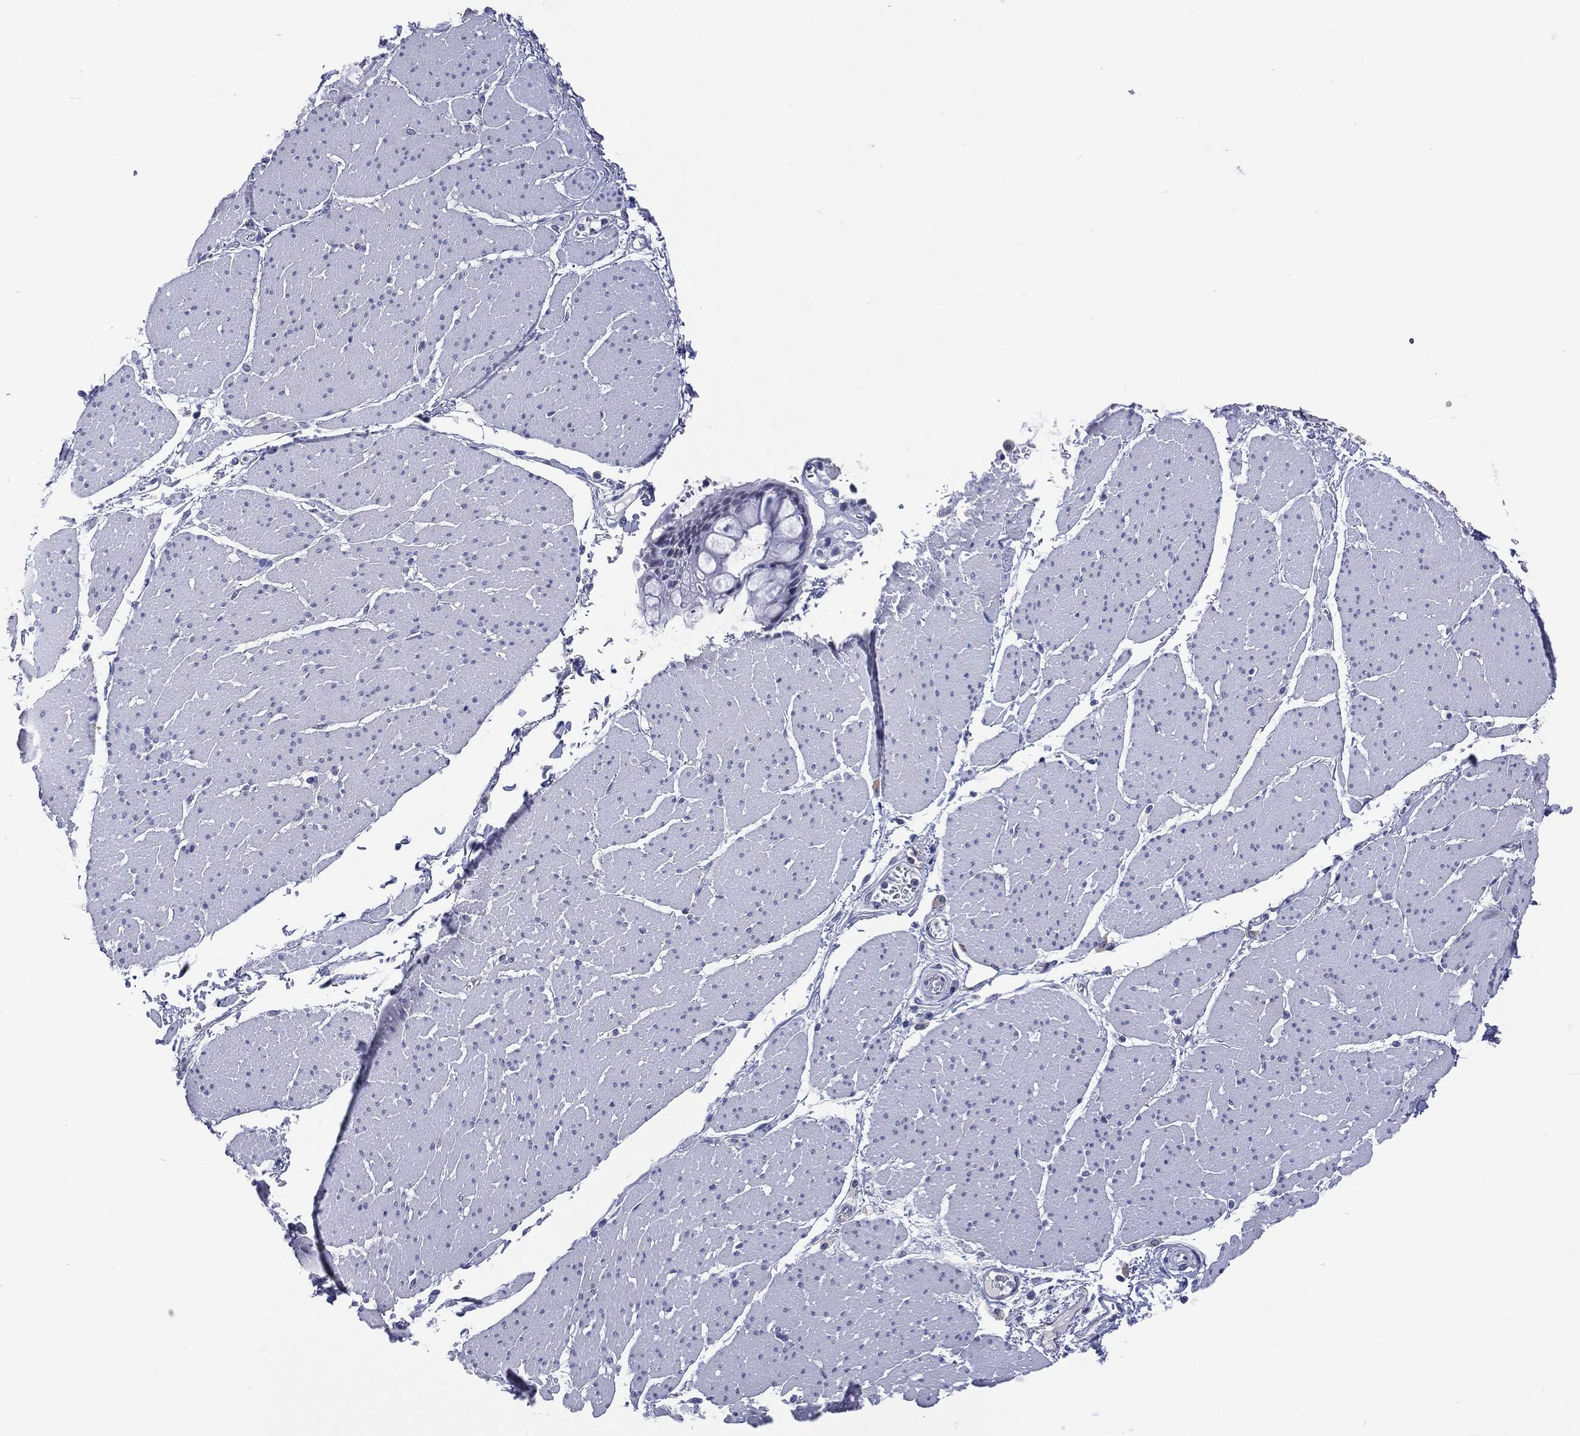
{"staining": {"intensity": "negative", "quantity": "none", "location": "none"}, "tissue": "smooth muscle", "cell_type": "Smooth muscle cells", "image_type": "normal", "snomed": [{"axis": "morphology", "description": "Normal tissue, NOS"}, {"axis": "topography", "description": "Smooth muscle"}, {"axis": "topography", "description": "Anal"}], "caption": "IHC histopathology image of unremarkable smooth muscle: human smooth muscle stained with DAB (3,3'-diaminobenzidine) displays no significant protein positivity in smooth muscle cells.", "gene": "SSX1", "patient": {"sex": "male", "age": 83}}